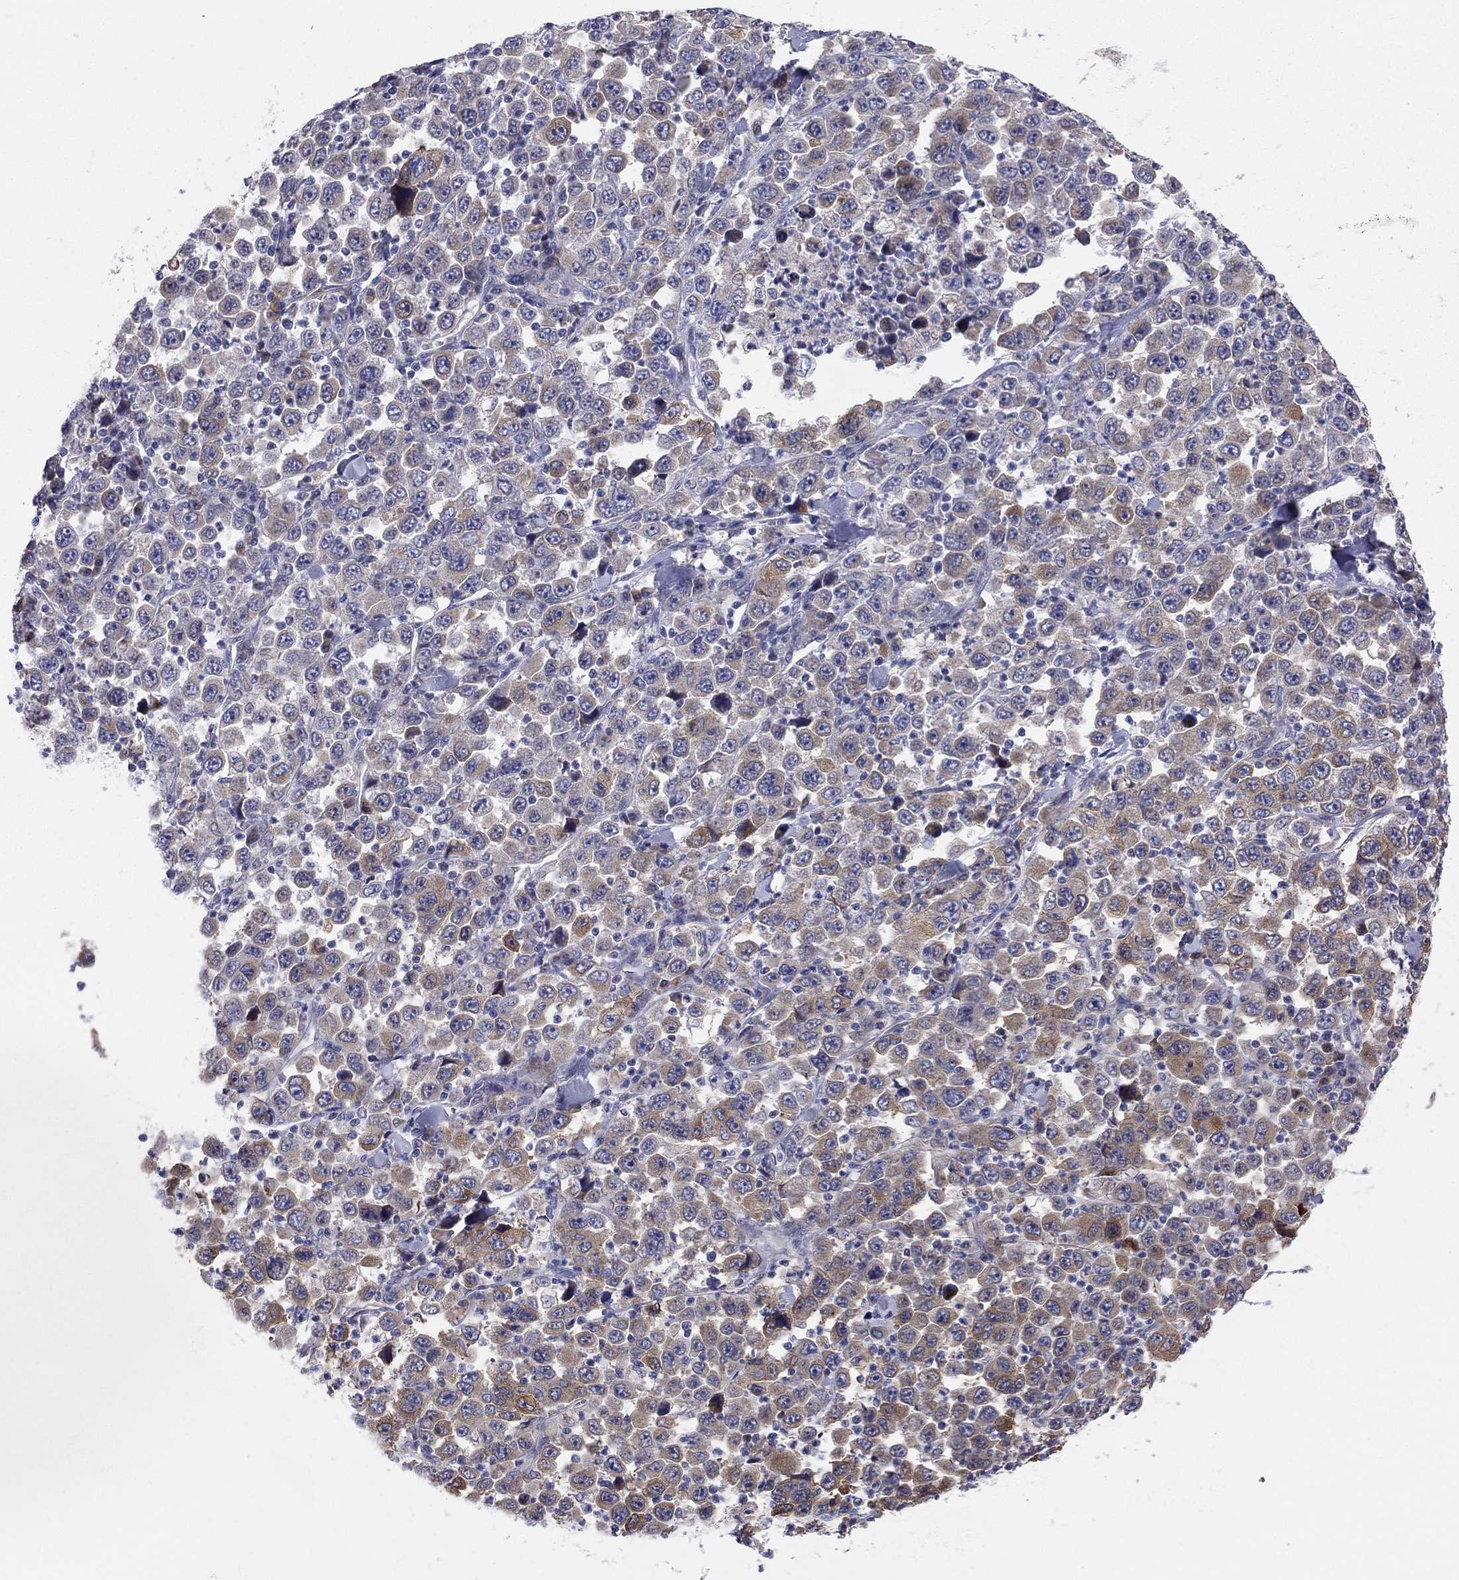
{"staining": {"intensity": "moderate", "quantity": "<25%", "location": "cytoplasmic/membranous"}, "tissue": "stomach cancer", "cell_type": "Tumor cells", "image_type": "cancer", "snomed": [{"axis": "morphology", "description": "Normal tissue, NOS"}, {"axis": "morphology", "description": "Adenocarcinoma, NOS"}, {"axis": "topography", "description": "Stomach, upper"}, {"axis": "topography", "description": "Stomach"}], "caption": "IHC of stomach adenocarcinoma exhibits low levels of moderate cytoplasmic/membranous positivity in about <25% of tumor cells.", "gene": "EMP2", "patient": {"sex": "male", "age": 59}}